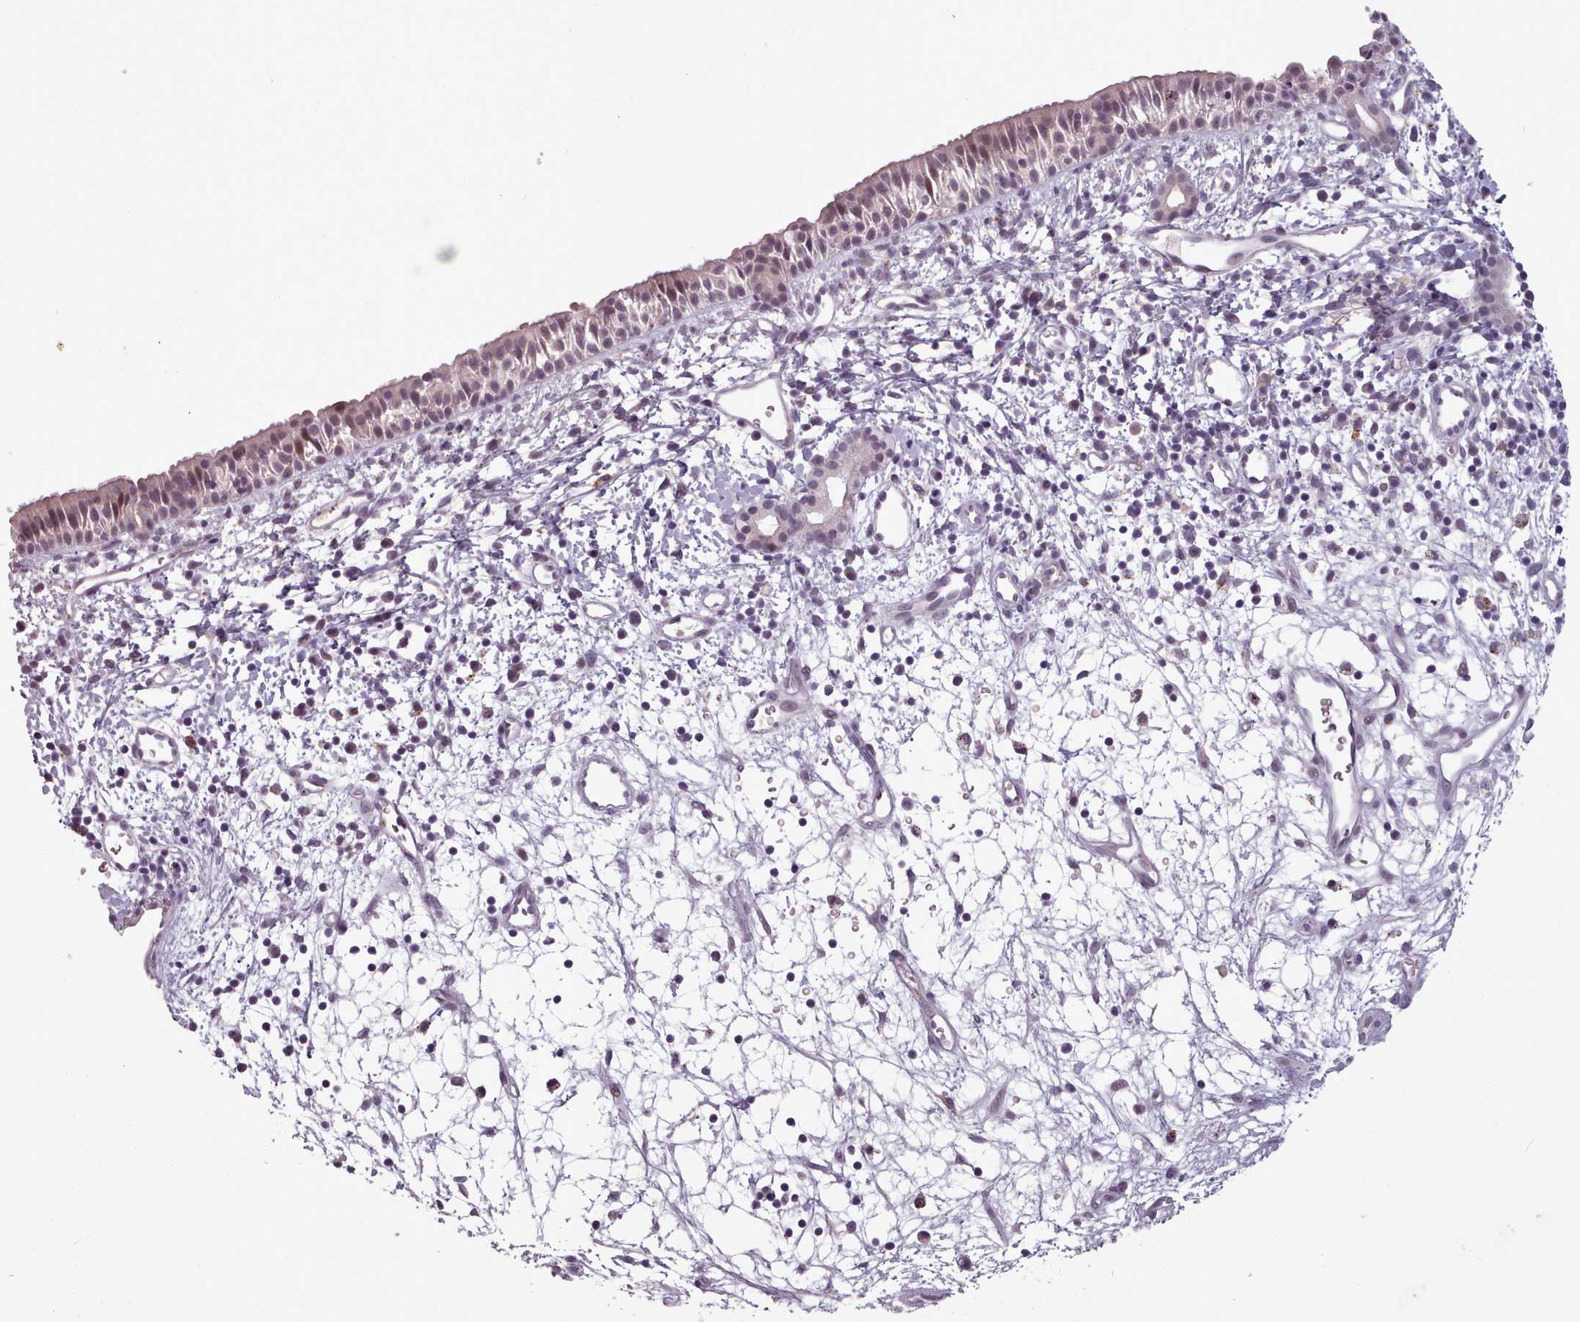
{"staining": {"intensity": "weak", "quantity": "<25%", "location": "nuclear"}, "tissue": "nasopharynx", "cell_type": "Respiratory epithelial cells", "image_type": "normal", "snomed": [{"axis": "morphology", "description": "Normal tissue, NOS"}, {"axis": "topography", "description": "Nasopharynx"}], "caption": "DAB (3,3'-diaminobenzidine) immunohistochemical staining of benign nasopharynx shows no significant staining in respiratory epithelial cells. (Stains: DAB immunohistochemistry (IHC) with hematoxylin counter stain, Microscopy: brightfield microscopy at high magnification).", "gene": "PBX4", "patient": {"sex": "male", "age": 22}}